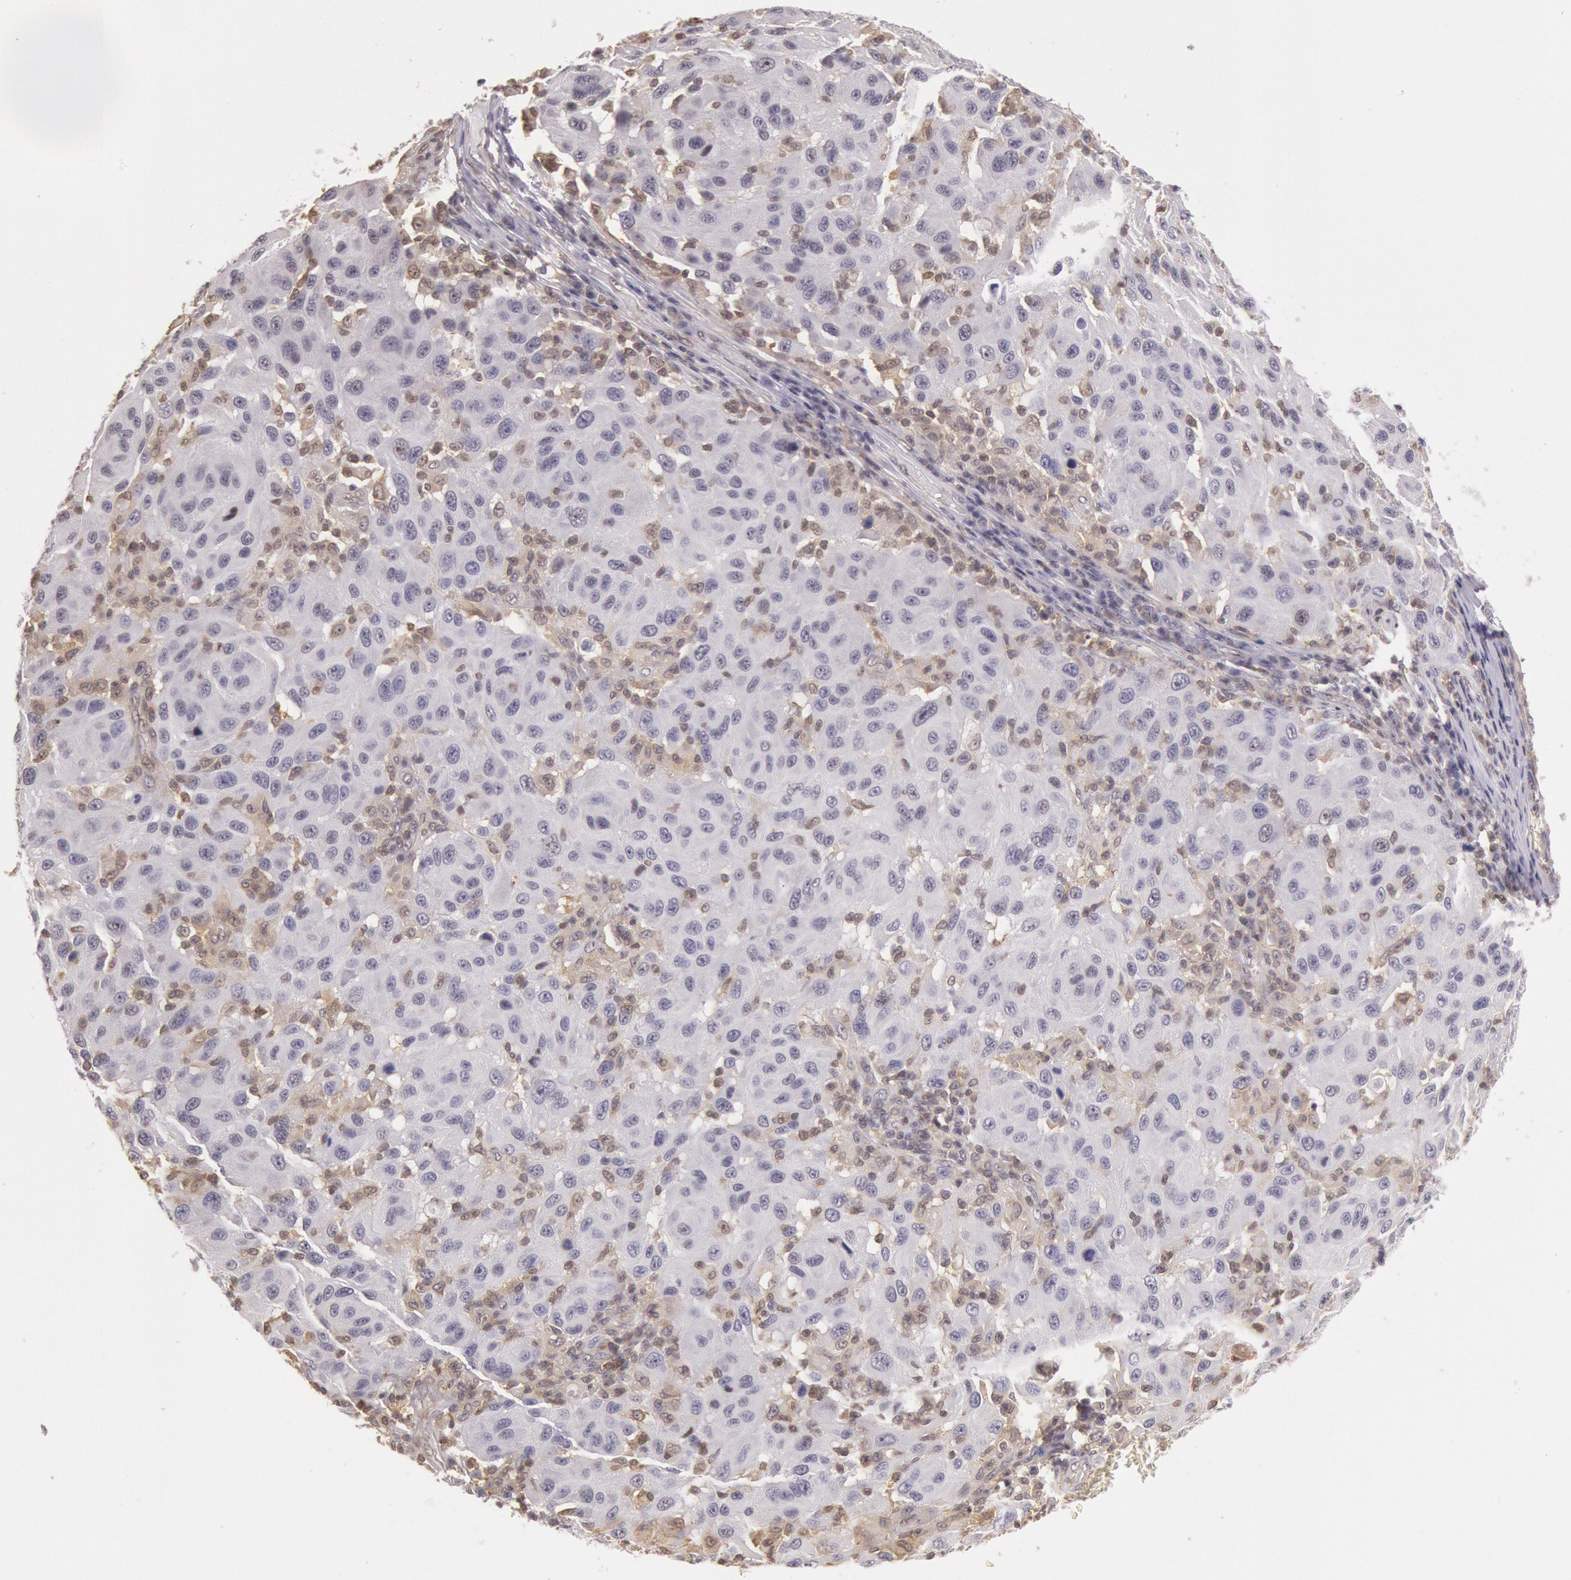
{"staining": {"intensity": "negative", "quantity": "none", "location": "none"}, "tissue": "melanoma", "cell_type": "Tumor cells", "image_type": "cancer", "snomed": [{"axis": "morphology", "description": "Malignant melanoma, NOS"}, {"axis": "topography", "description": "Skin"}], "caption": "Protein analysis of melanoma shows no significant staining in tumor cells.", "gene": "HIF1A", "patient": {"sex": "female", "age": 77}}